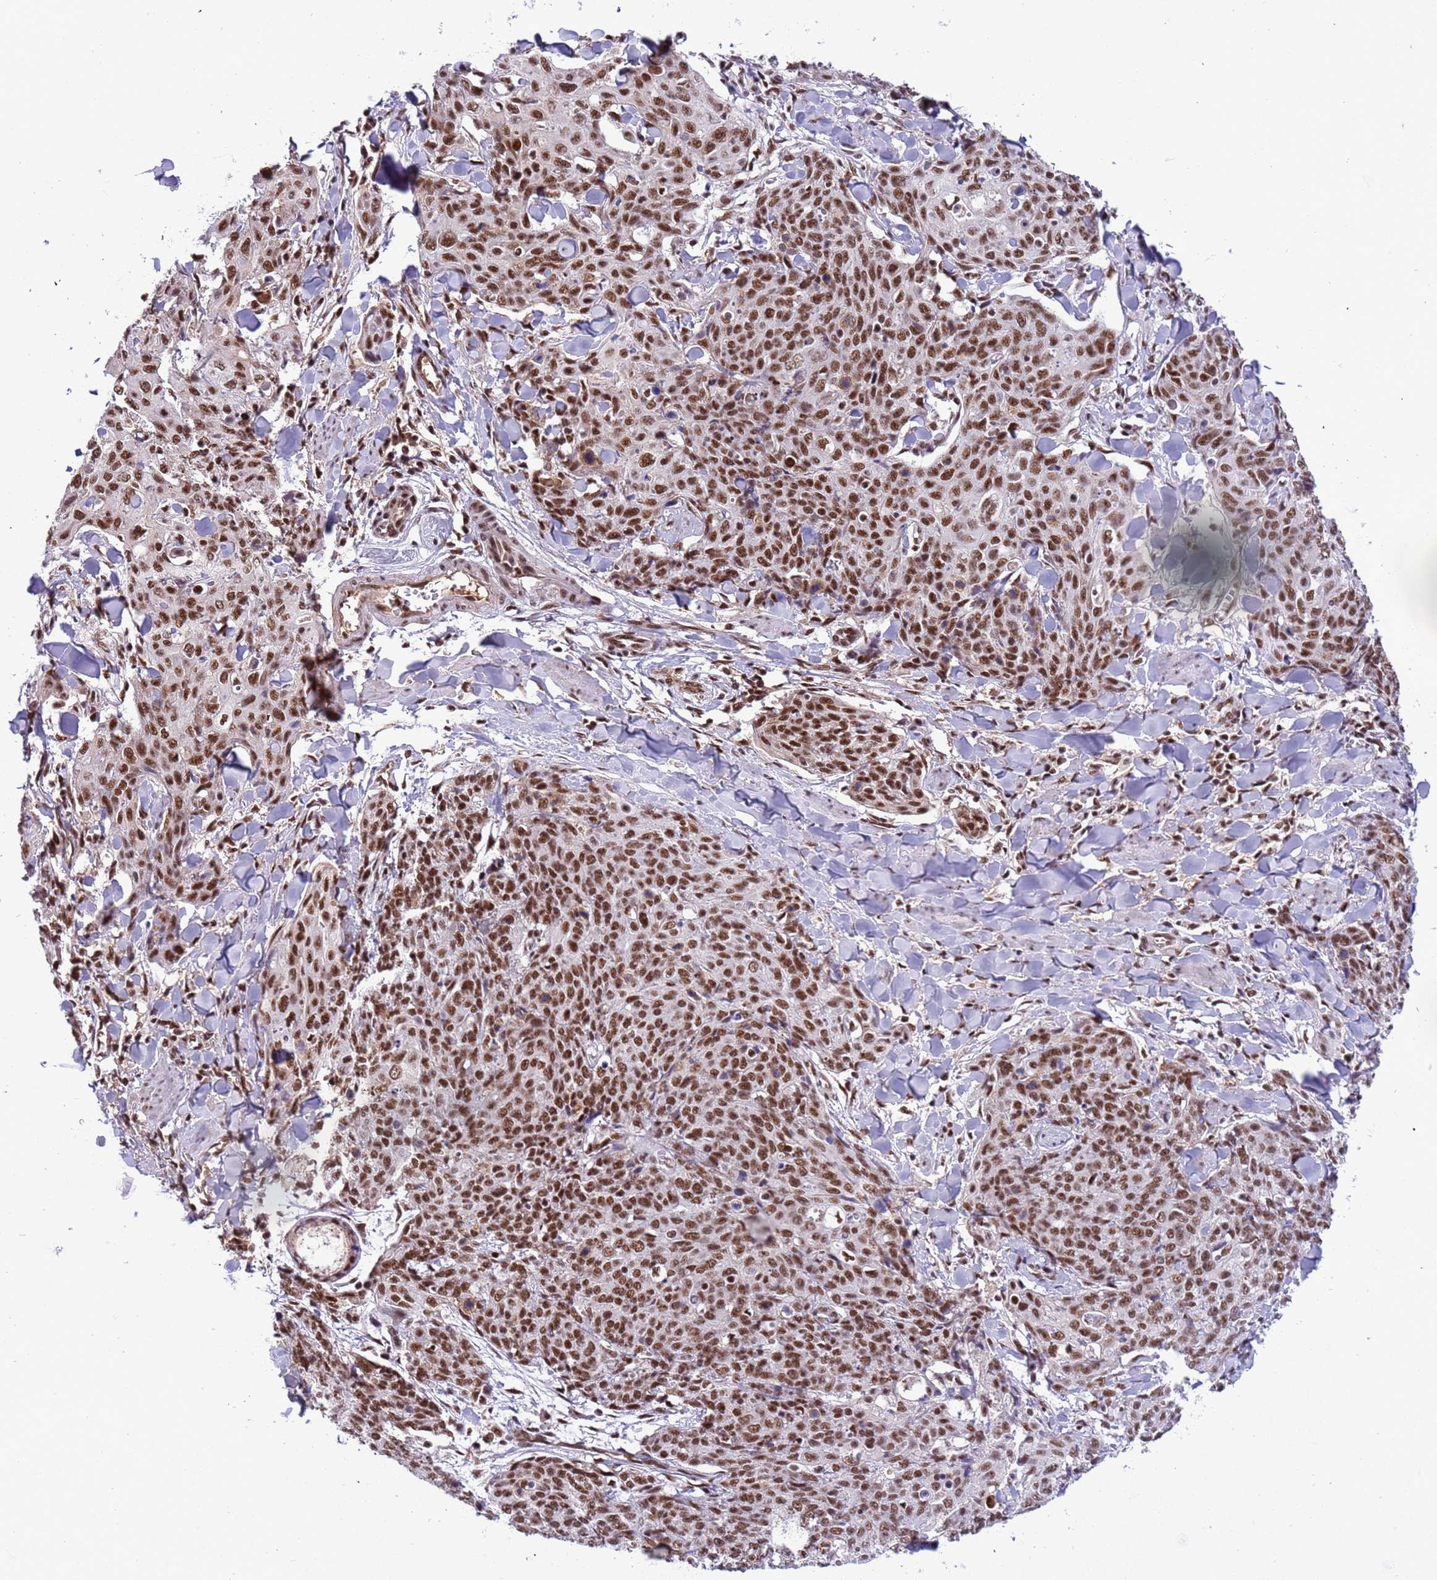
{"staining": {"intensity": "strong", "quantity": ">75%", "location": "nuclear"}, "tissue": "skin cancer", "cell_type": "Tumor cells", "image_type": "cancer", "snomed": [{"axis": "morphology", "description": "Squamous cell carcinoma, NOS"}, {"axis": "topography", "description": "Skin"}, {"axis": "topography", "description": "Vulva"}], "caption": "Immunohistochemical staining of skin cancer reveals high levels of strong nuclear protein positivity in about >75% of tumor cells. Using DAB (brown) and hematoxylin (blue) stains, captured at high magnification using brightfield microscopy.", "gene": "SRRT", "patient": {"sex": "female", "age": 85}}